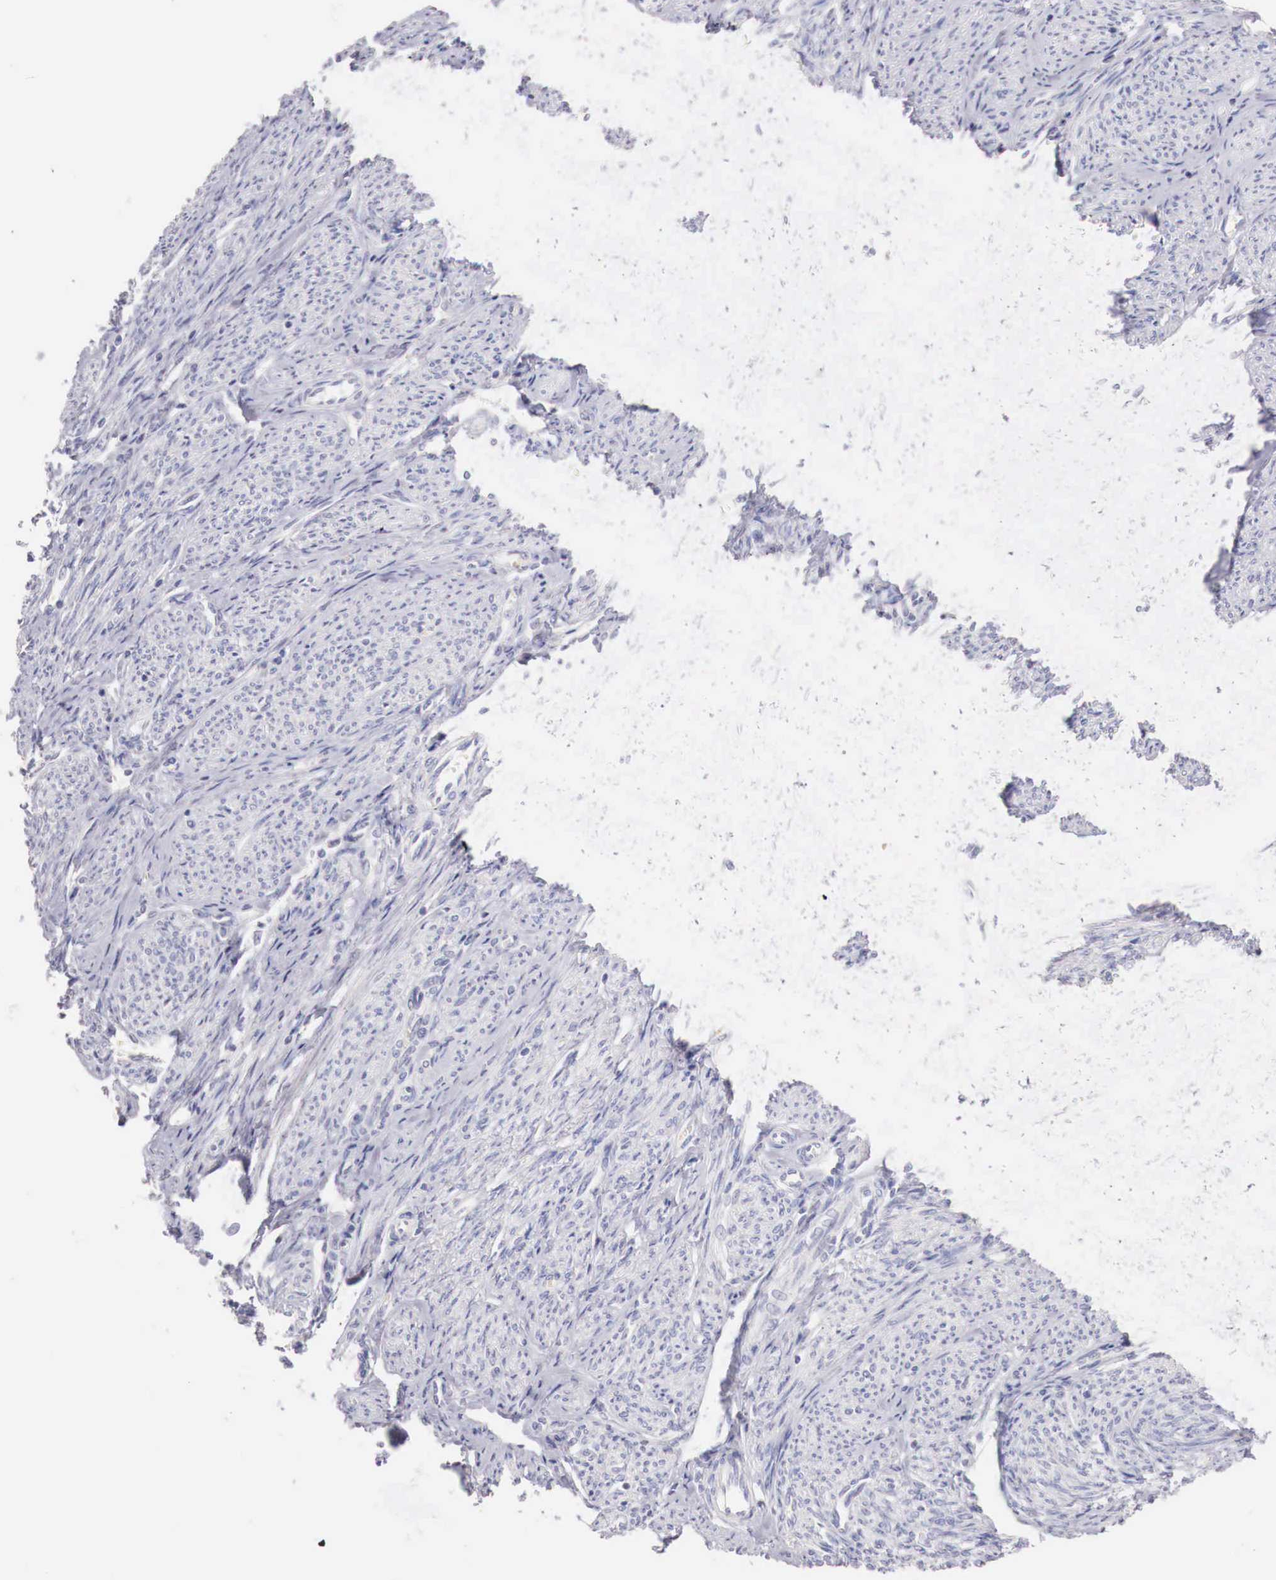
{"staining": {"intensity": "moderate", "quantity": "<25%", "location": "cytoplasmic/membranous"}, "tissue": "endometrial cancer", "cell_type": "Tumor cells", "image_type": "cancer", "snomed": [{"axis": "morphology", "description": "Adenocarcinoma, NOS"}, {"axis": "topography", "description": "Endometrium"}], "caption": "Adenocarcinoma (endometrial) was stained to show a protein in brown. There is low levels of moderate cytoplasmic/membranous staining in approximately <25% of tumor cells. (IHC, brightfield microscopy, high magnification).", "gene": "ITIH6", "patient": {"sex": "female", "age": 75}}